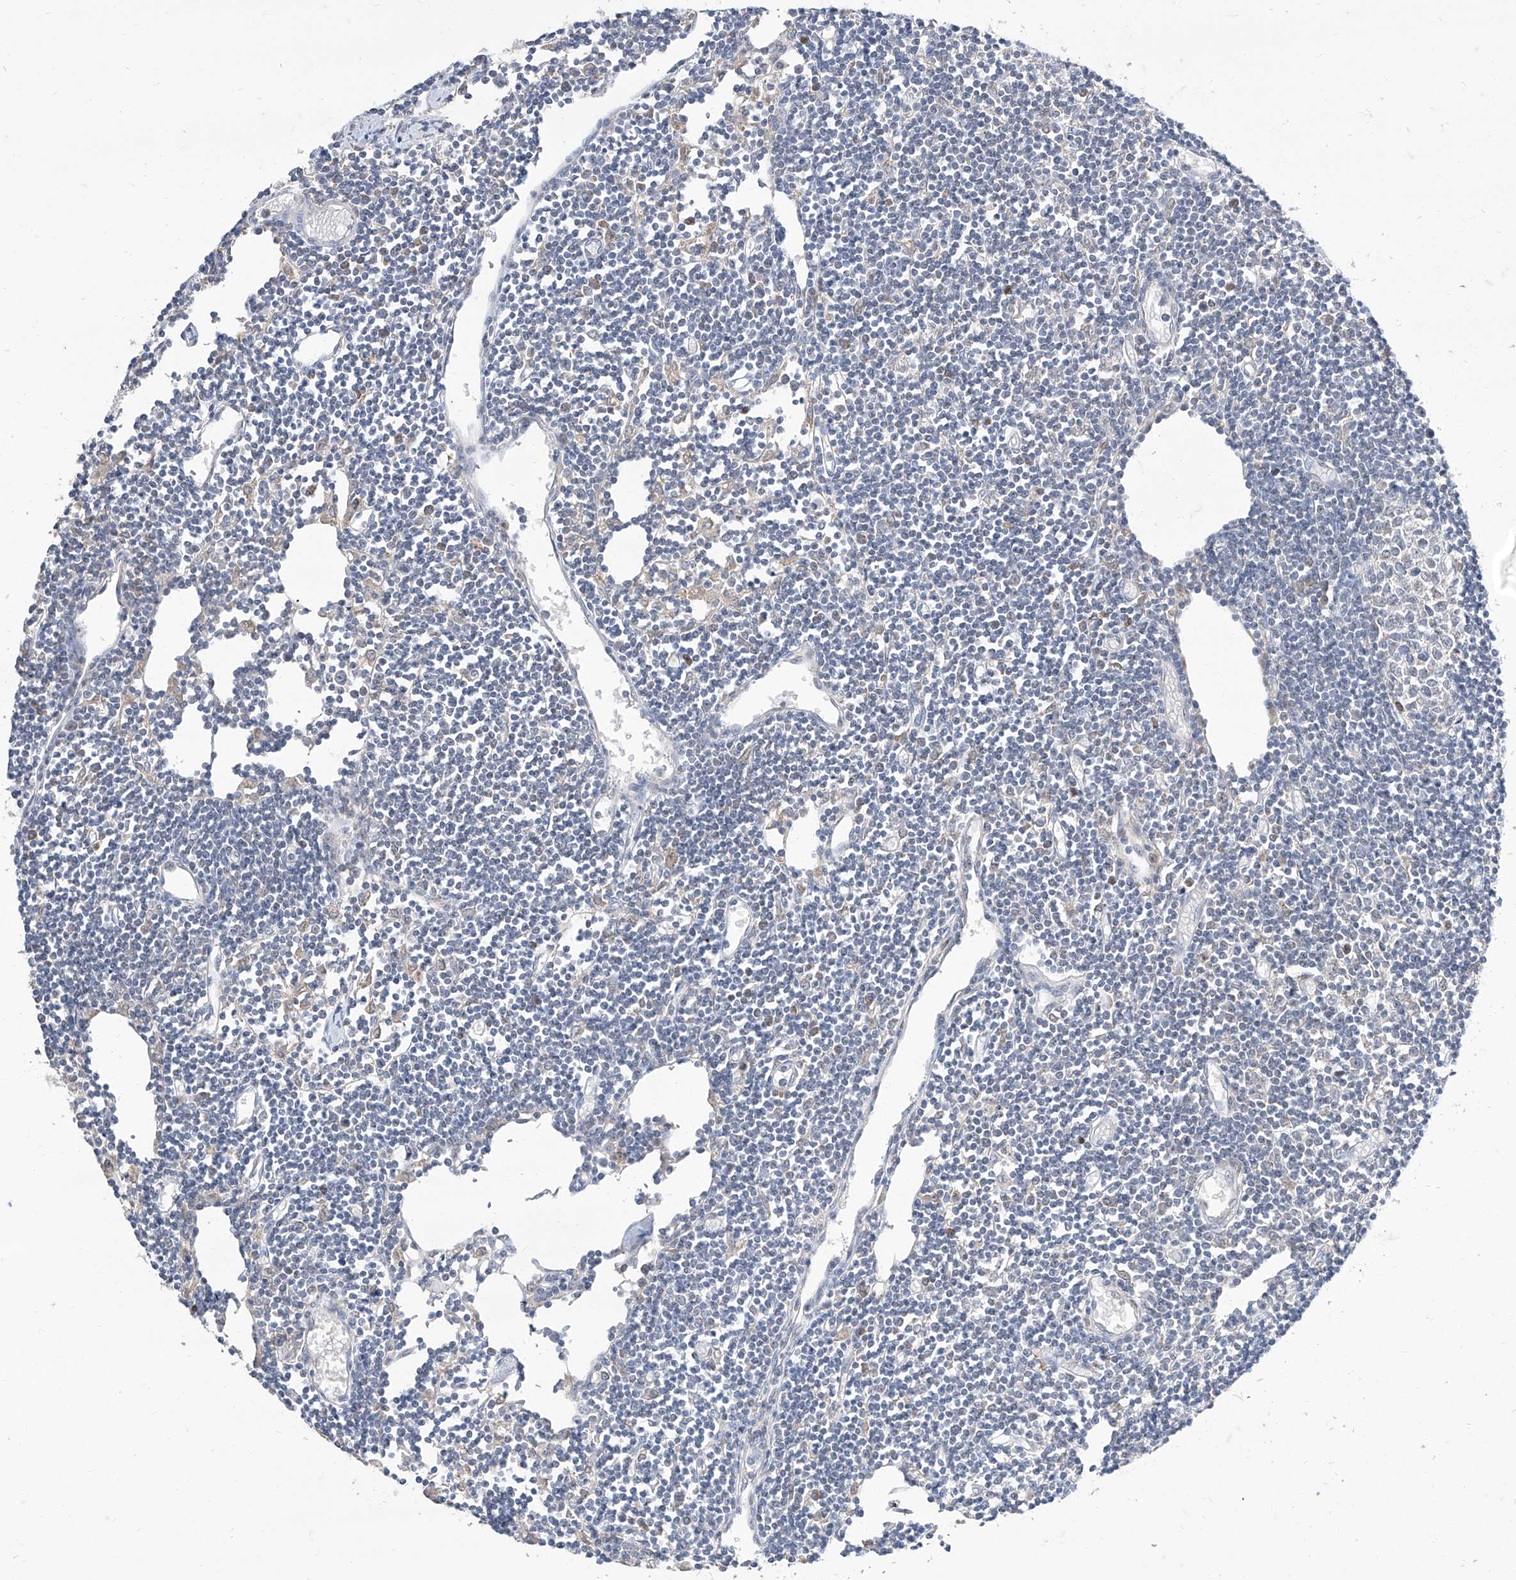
{"staining": {"intensity": "moderate", "quantity": "<25%", "location": "cytoplasmic/membranous"}, "tissue": "lymph node", "cell_type": "Germinal center cells", "image_type": "normal", "snomed": [{"axis": "morphology", "description": "Normal tissue, NOS"}, {"axis": "topography", "description": "Lymph node"}], "caption": "Immunohistochemical staining of unremarkable lymph node exhibits low levels of moderate cytoplasmic/membranous staining in approximately <25% of germinal center cells.", "gene": "BROX", "patient": {"sex": "female", "age": 11}}